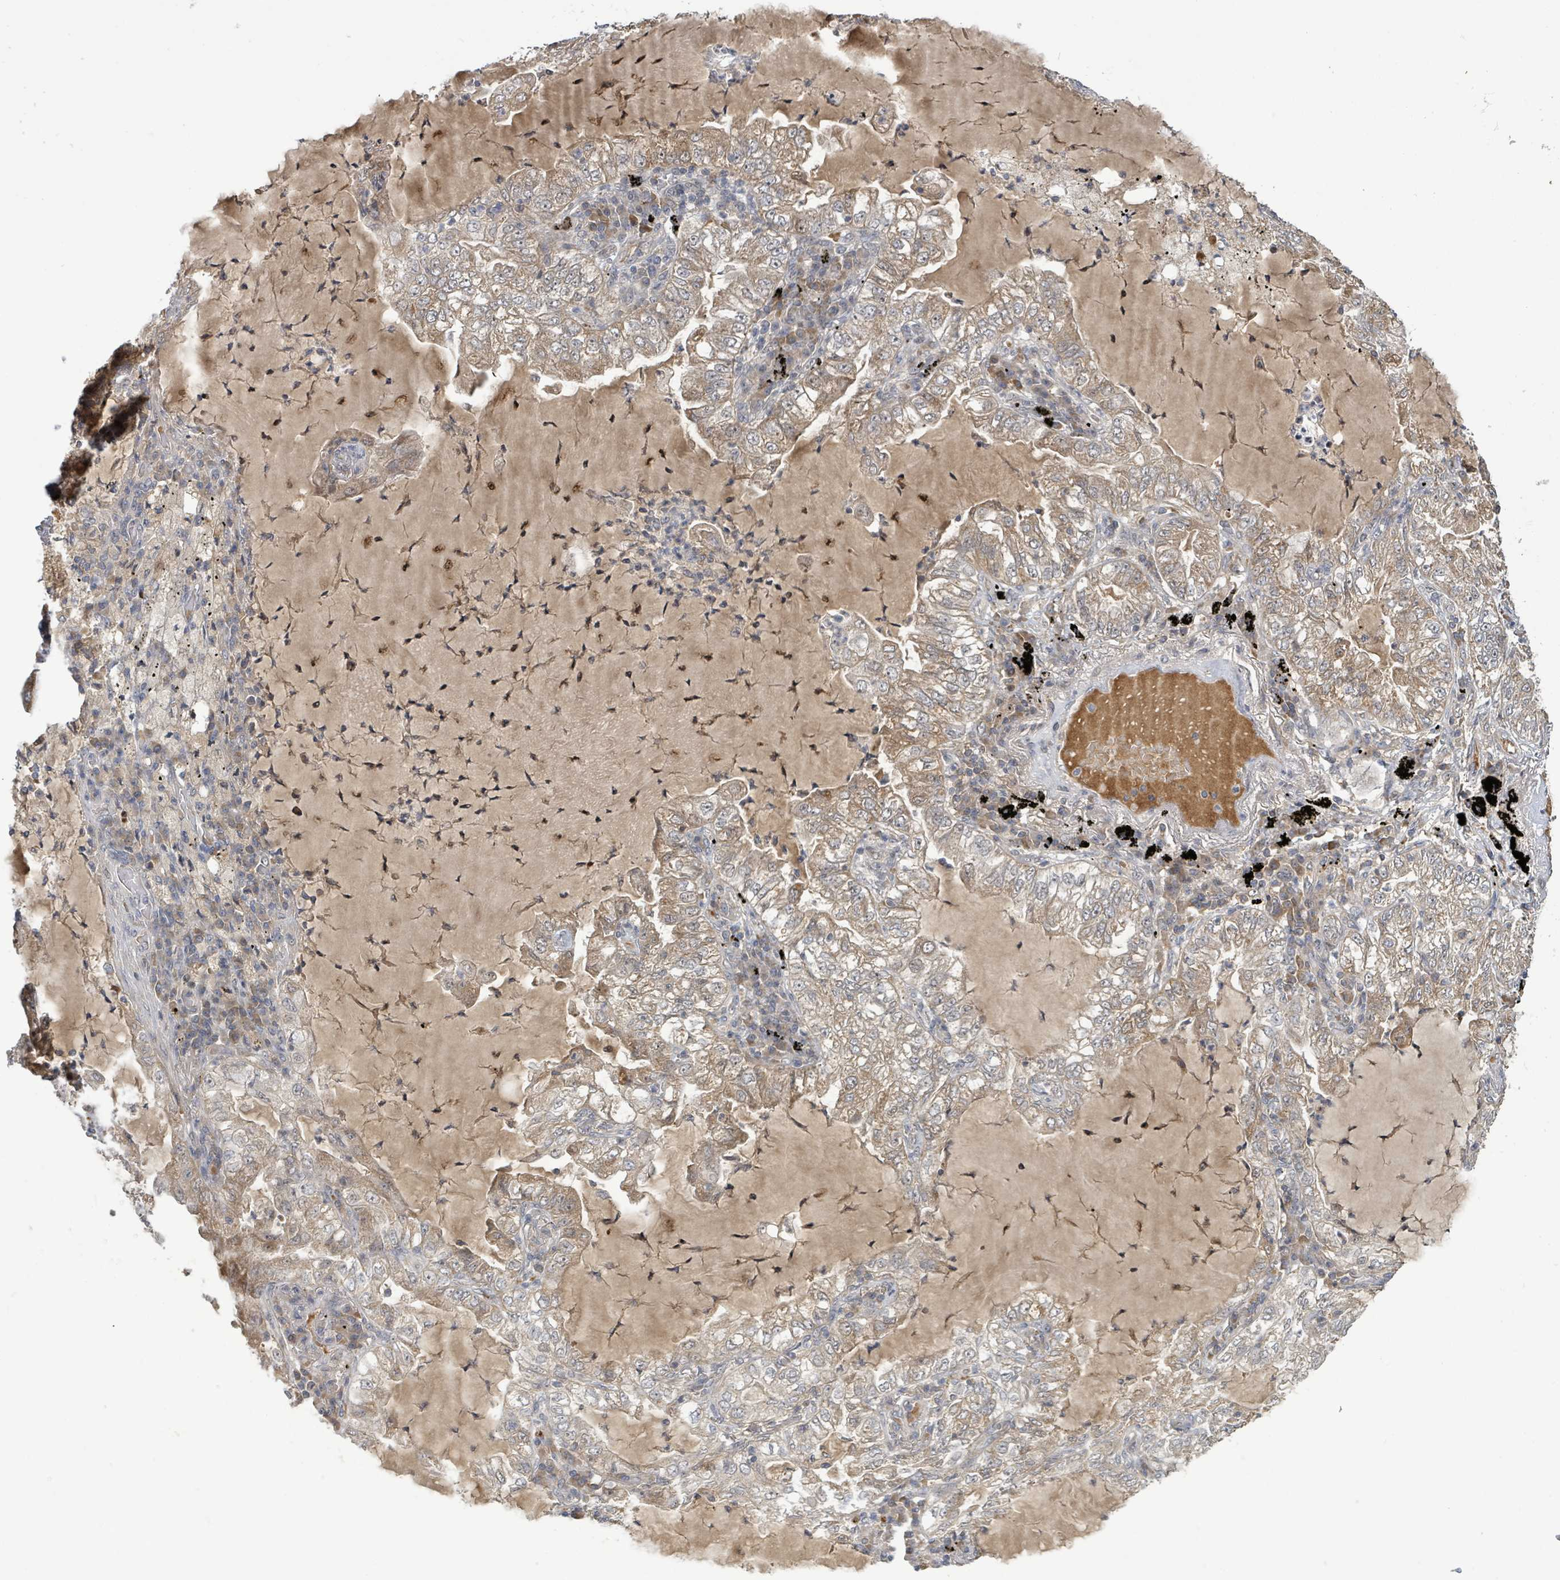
{"staining": {"intensity": "moderate", "quantity": "<25%", "location": "cytoplasmic/membranous"}, "tissue": "lung cancer", "cell_type": "Tumor cells", "image_type": "cancer", "snomed": [{"axis": "morphology", "description": "Adenocarcinoma, NOS"}, {"axis": "topography", "description": "Lung"}], "caption": "The image exhibits a brown stain indicating the presence of a protein in the cytoplasmic/membranous of tumor cells in lung cancer (adenocarcinoma).", "gene": "ITGA11", "patient": {"sex": "female", "age": 73}}